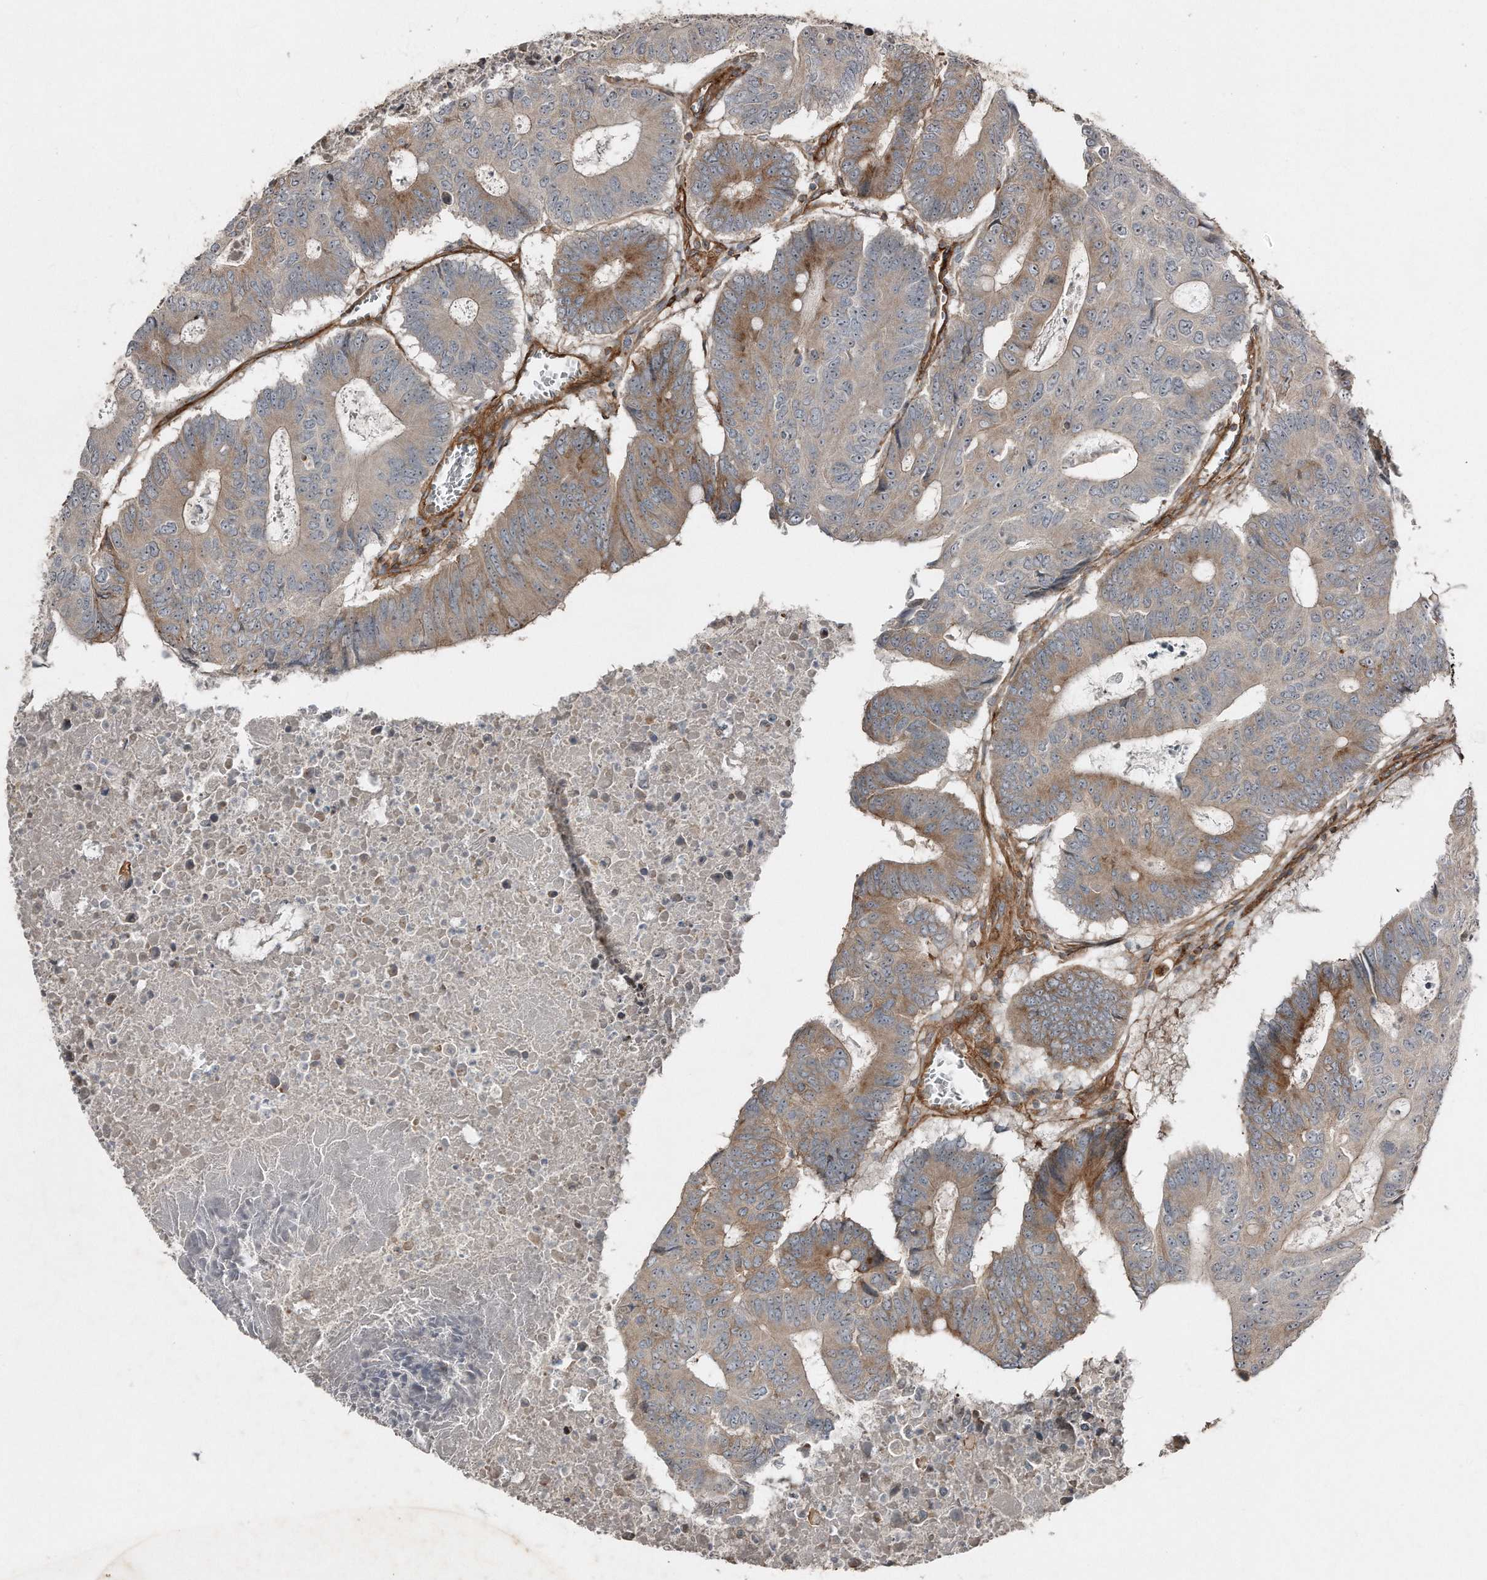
{"staining": {"intensity": "moderate", "quantity": "<25%", "location": "cytoplasmic/membranous"}, "tissue": "colorectal cancer", "cell_type": "Tumor cells", "image_type": "cancer", "snomed": [{"axis": "morphology", "description": "Adenocarcinoma, NOS"}, {"axis": "topography", "description": "Colon"}], "caption": "The micrograph reveals immunohistochemical staining of colorectal cancer. There is moderate cytoplasmic/membranous positivity is appreciated in approximately <25% of tumor cells.", "gene": "SNAP47", "patient": {"sex": "male", "age": 87}}